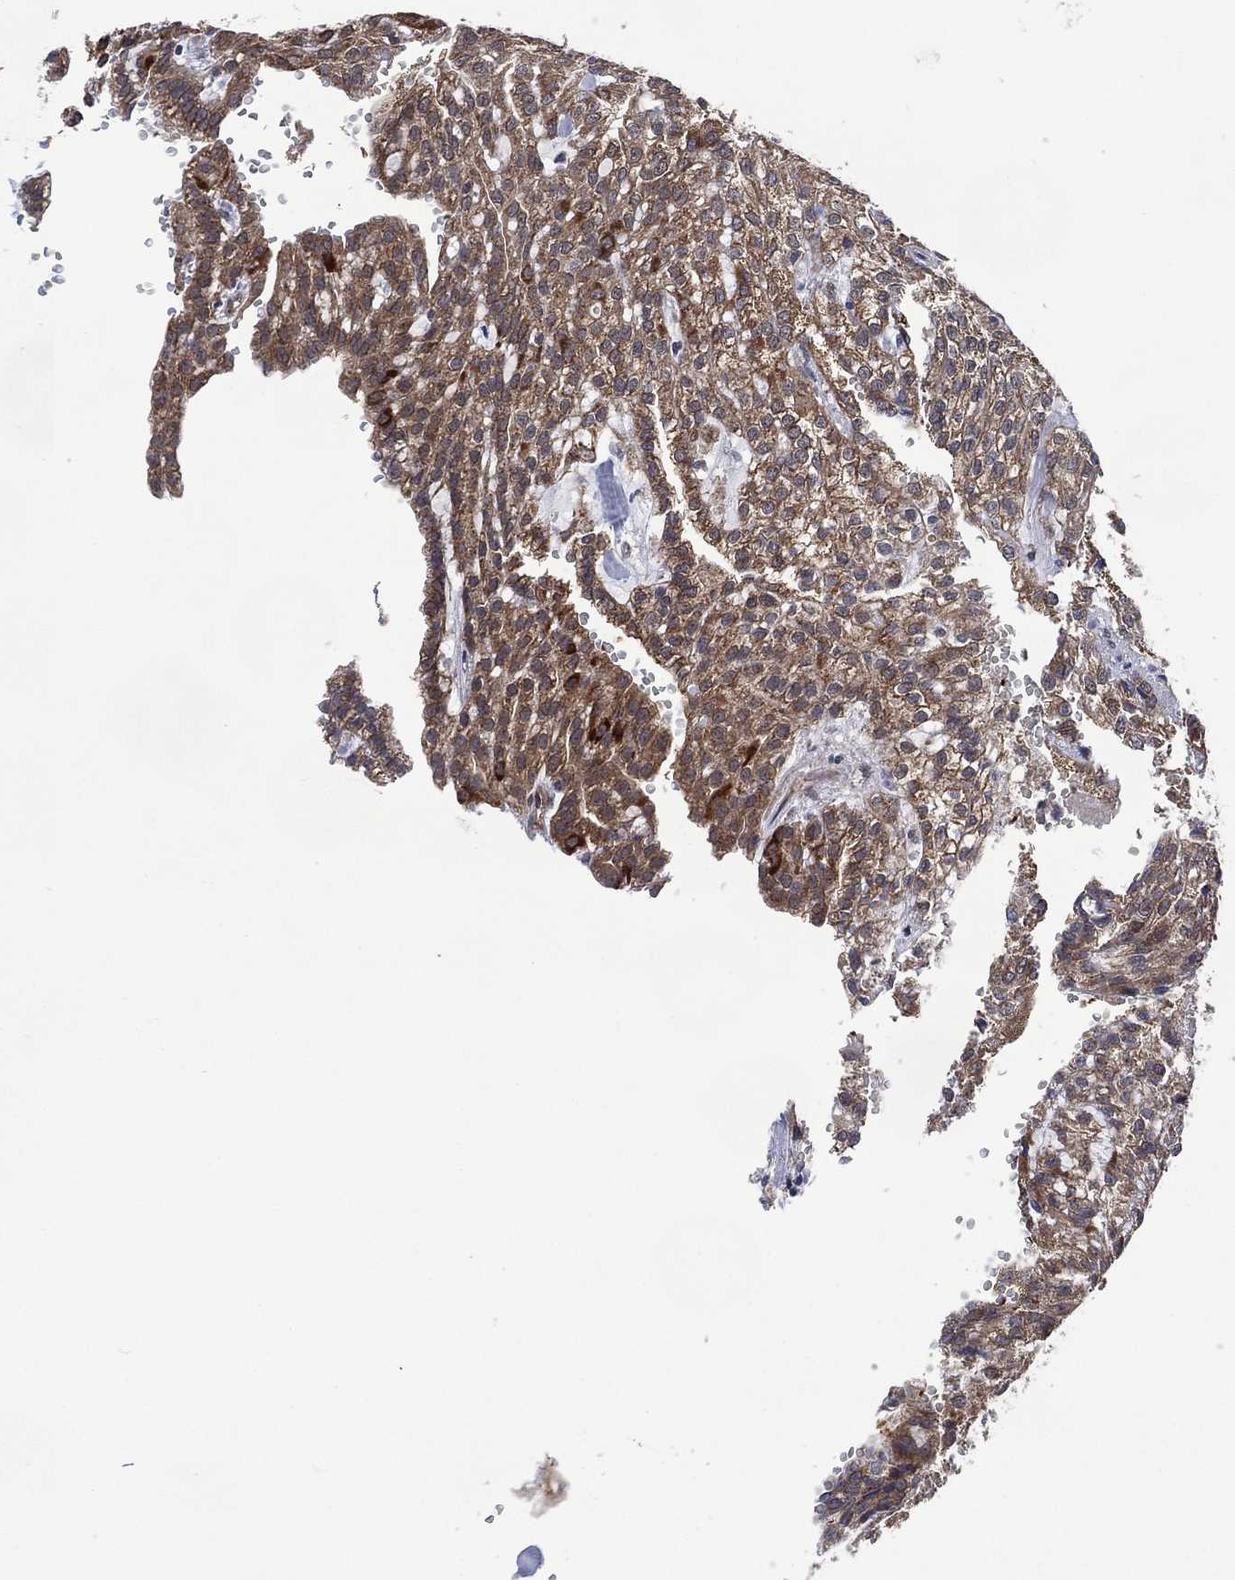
{"staining": {"intensity": "weak", "quantity": ">75%", "location": "cytoplasmic/membranous"}, "tissue": "renal cancer", "cell_type": "Tumor cells", "image_type": "cancer", "snomed": [{"axis": "morphology", "description": "Adenocarcinoma, NOS"}, {"axis": "topography", "description": "Kidney"}], "caption": "A micrograph of renal cancer (adenocarcinoma) stained for a protein shows weak cytoplasmic/membranous brown staining in tumor cells. (Stains: DAB (3,3'-diaminobenzidine) in brown, nuclei in blue, Microscopy: brightfield microscopy at high magnification).", "gene": "HTD2", "patient": {"sex": "male", "age": 63}}